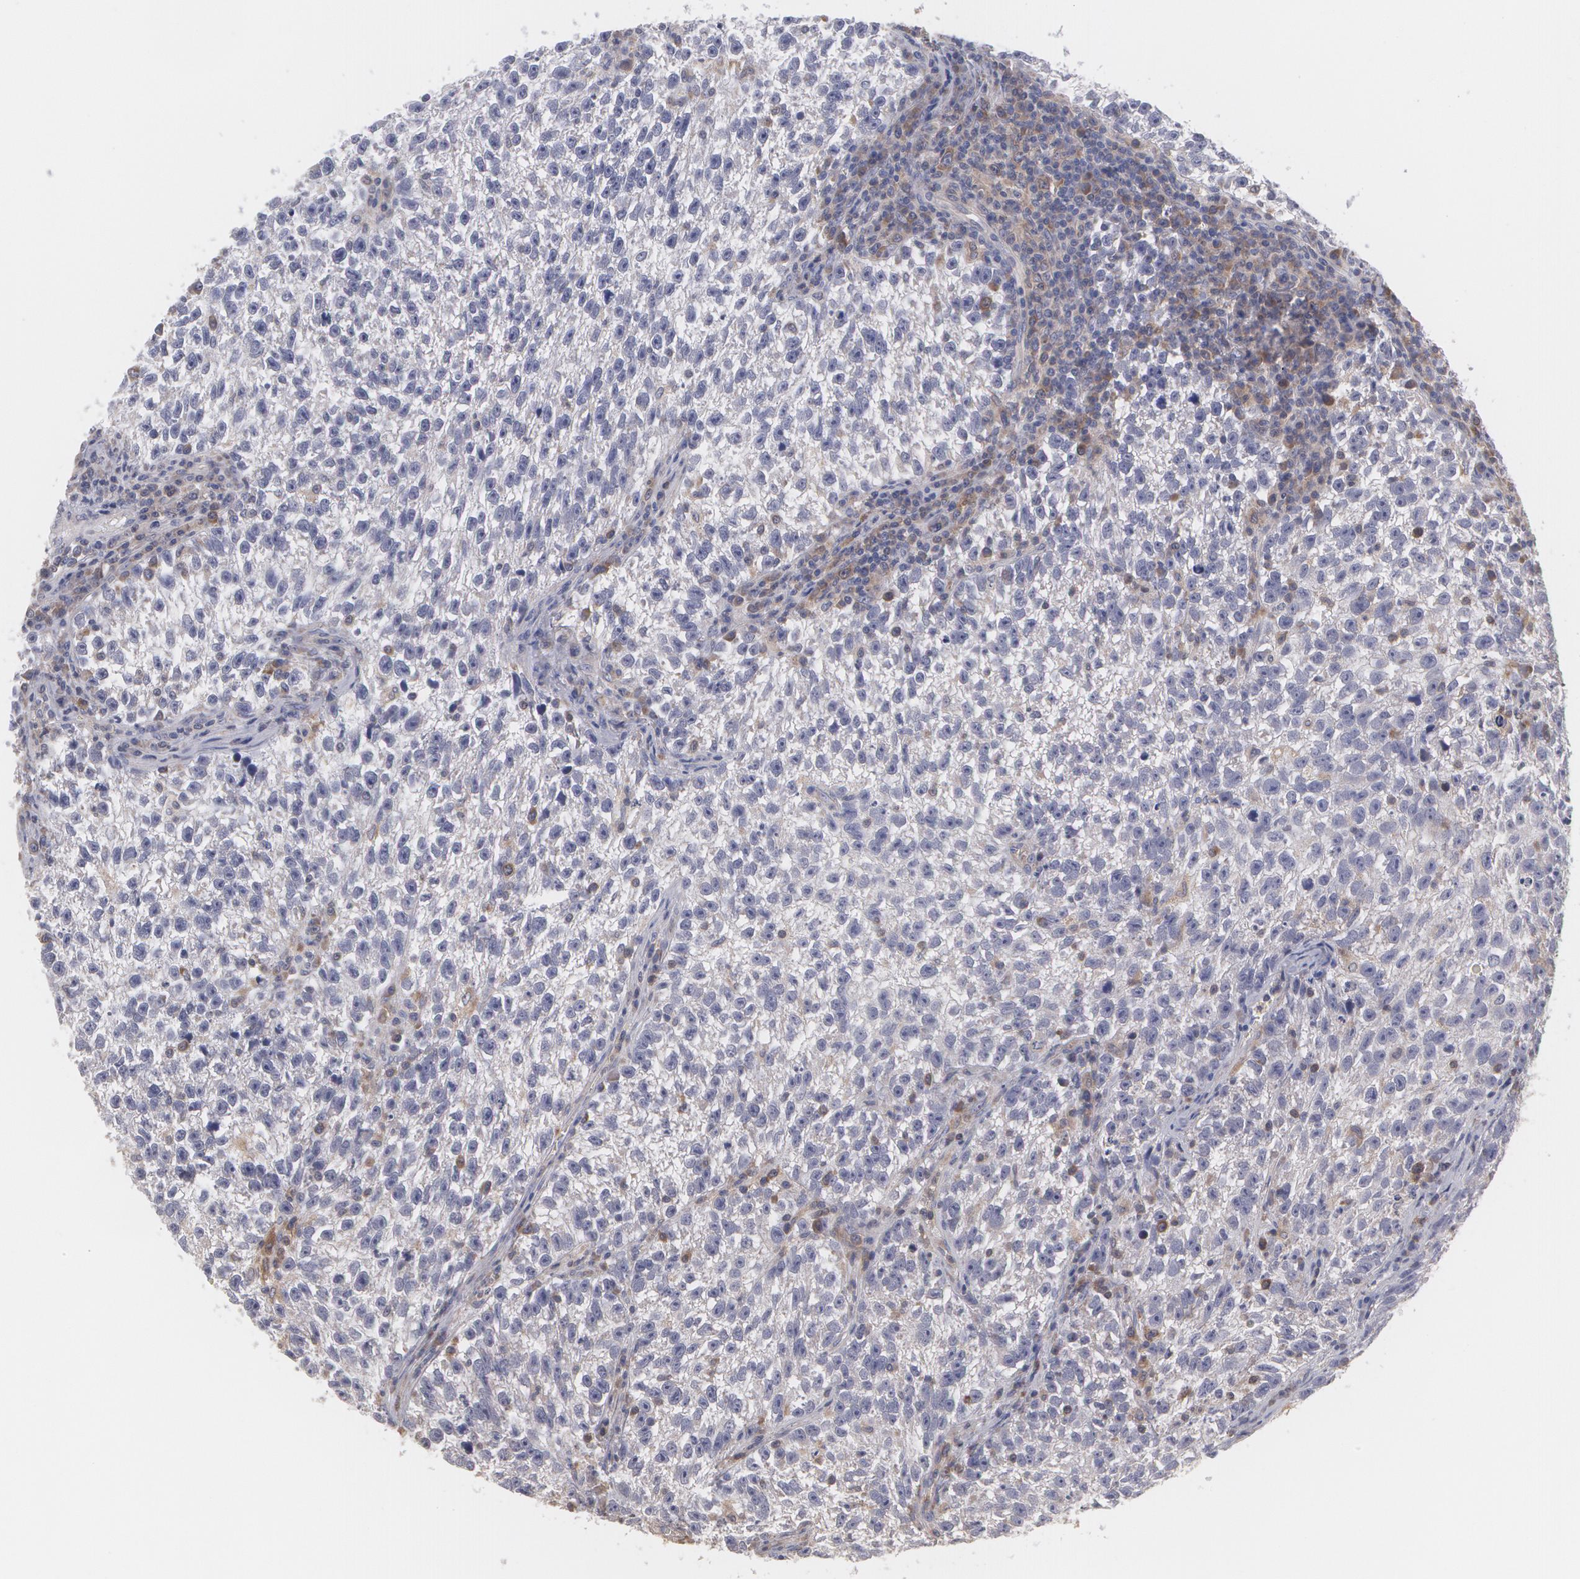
{"staining": {"intensity": "weak", "quantity": "<25%", "location": "cytoplasmic/membranous"}, "tissue": "testis cancer", "cell_type": "Tumor cells", "image_type": "cancer", "snomed": [{"axis": "morphology", "description": "Seminoma, NOS"}, {"axis": "topography", "description": "Testis"}], "caption": "Seminoma (testis) was stained to show a protein in brown. There is no significant expression in tumor cells. (DAB immunohistochemistry (IHC) visualized using brightfield microscopy, high magnification).", "gene": "MTHFD1", "patient": {"sex": "male", "age": 38}}